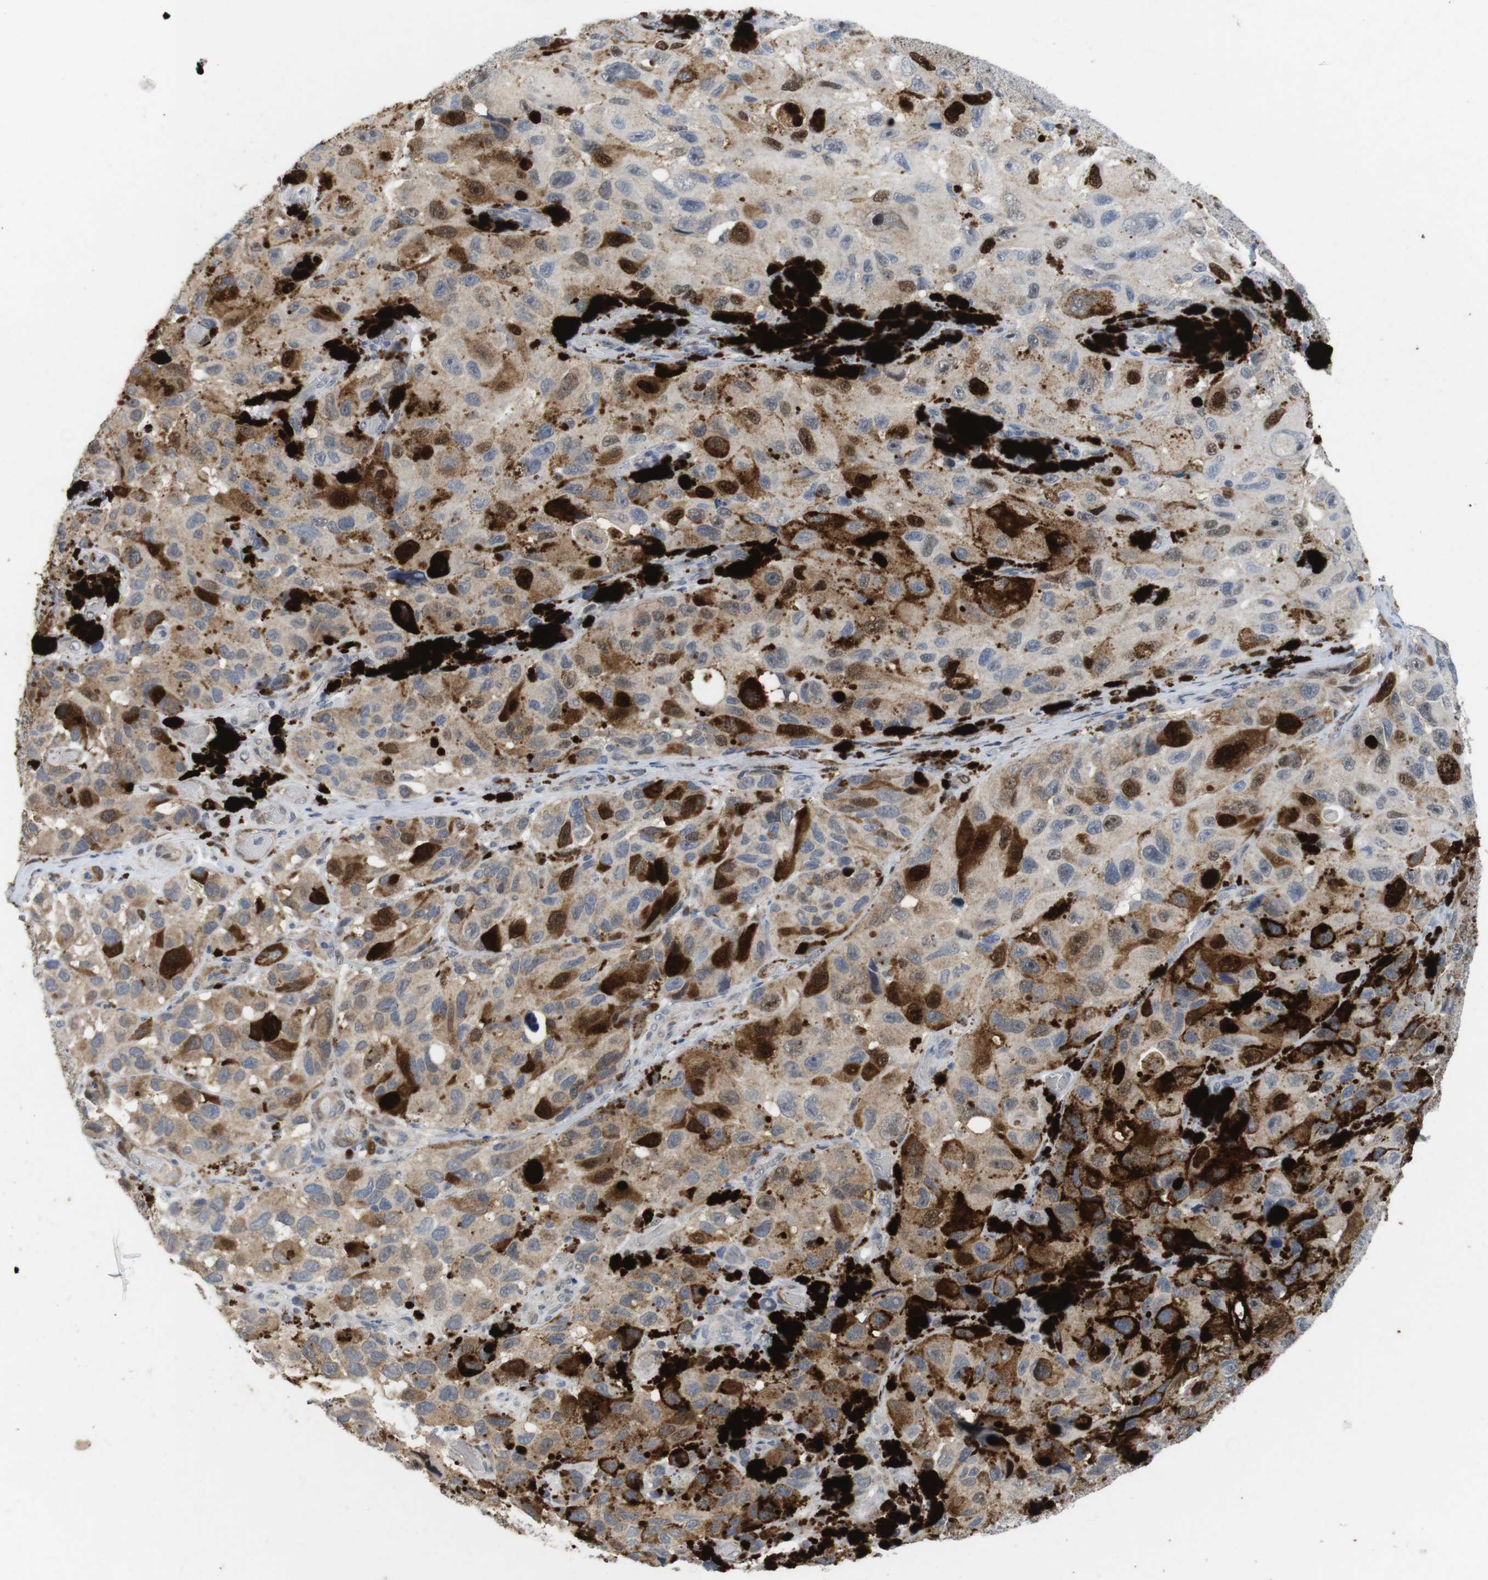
{"staining": {"intensity": "strong", "quantity": "<25%", "location": "cytoplasmic/membranous,nuclear"}, "tissue": "melanoma", "cell_type": "Tumor cells", "image_type": "cancer", "snomed": [{"axis": "morphology", "description": "Malignant melanoma, NOS"}, {"axis": "topography", "description": "Skin"}], "caption": "Tumor cells demonstrate strong cytoplasmic/membranous and nuclear expression in about <25% of cells in malignant melanoma.", "gene": "KPNA2", "patient": {"sex": "female", "age": 73}}